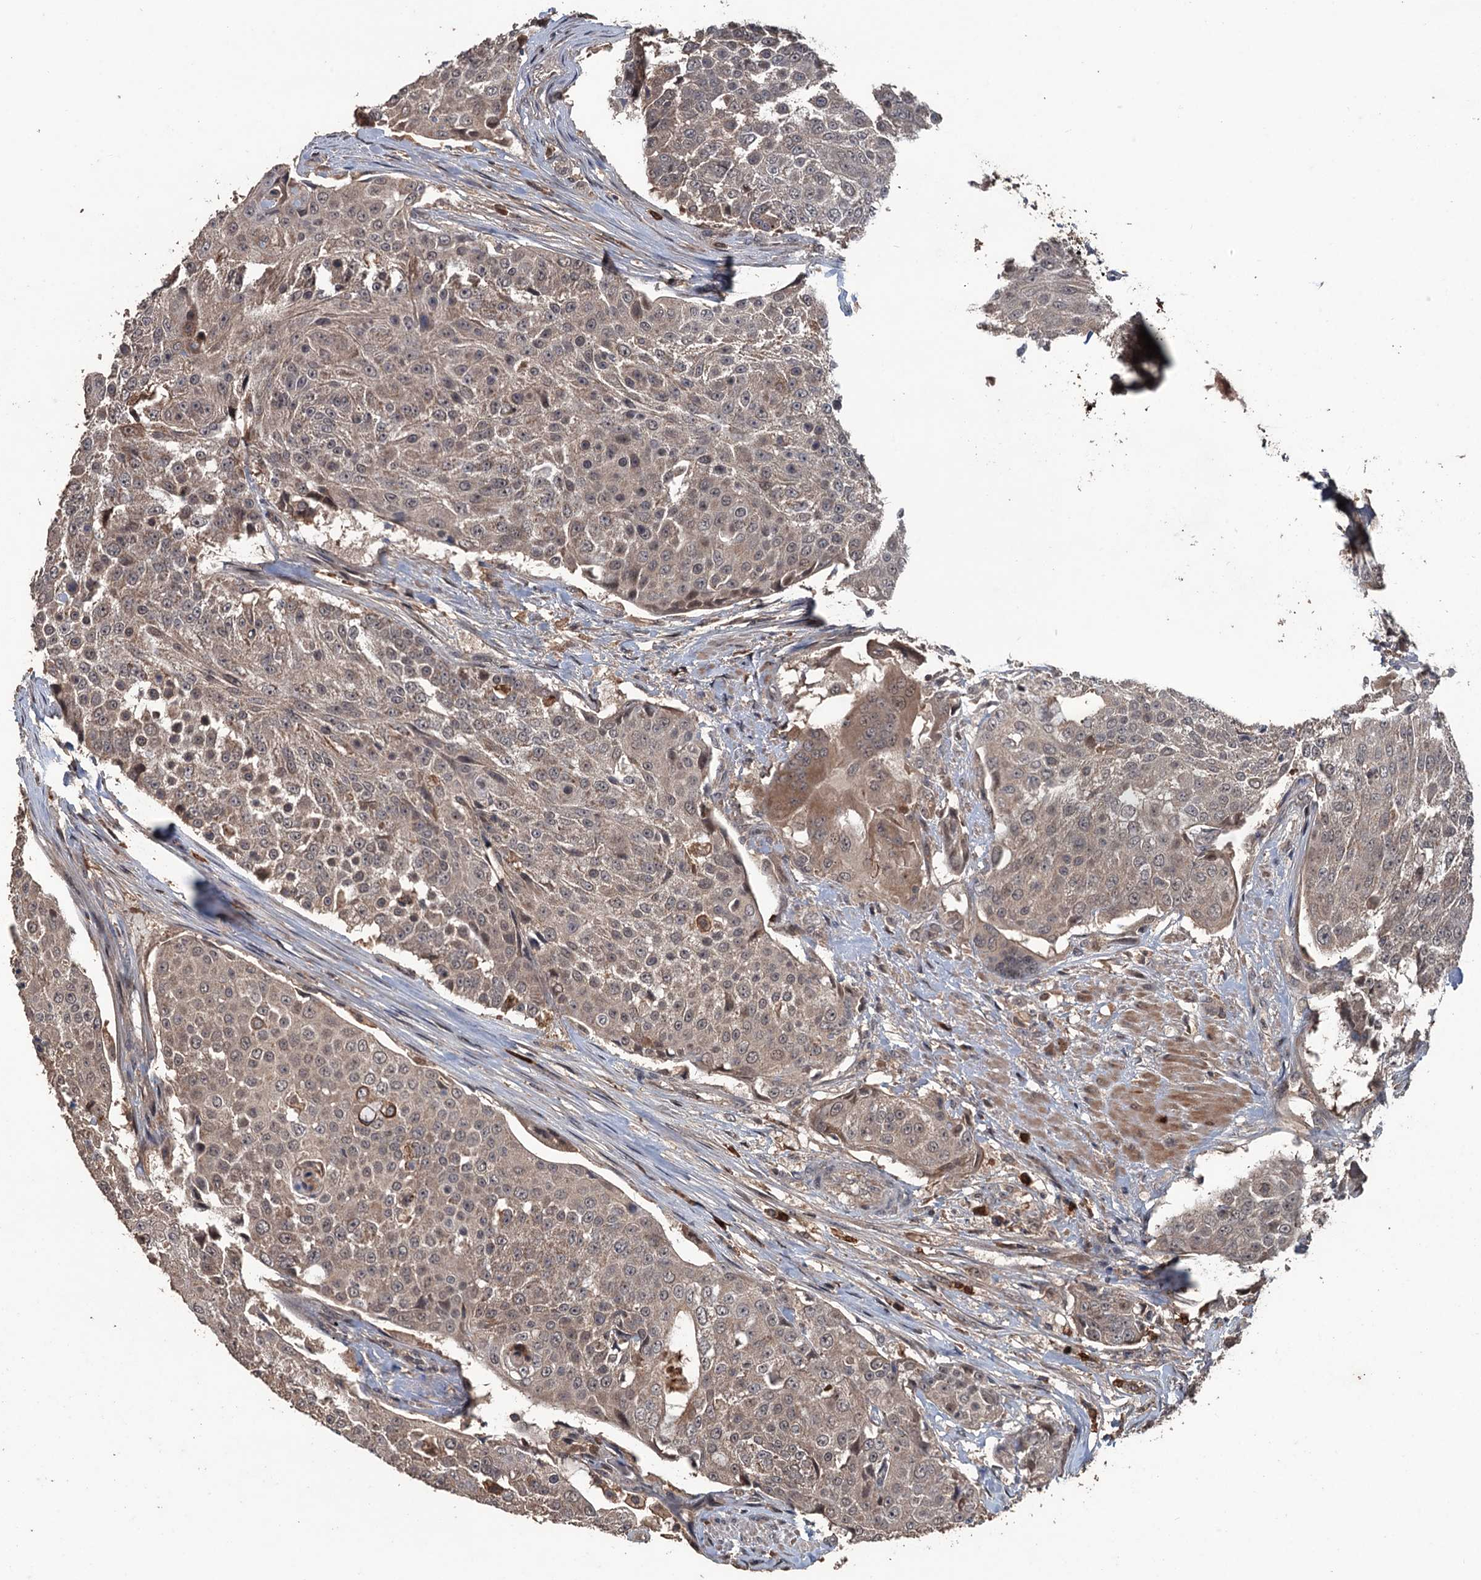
{"staining": {"intensity": "weak", "quantity": ">75%", "location": "cytoplasmic/membranous"}, "tissue": "urothelial cancer", "cell_type": "Tumor cells", "image_type": "cancer", "snomed": [{"axis": "morphology", "description": "Urothelial carcinoma, High grade"}, {"axis": "topography", "description": "Urinary bladder"}], "caption": "A high-resolution image shows IHC staining of urothelial cancer, which shows weak cytoplasmic/membranous staining in about >75% of tumor cells.", "gene": "ZNF438", "patient": {"sex": "female", "age": 63}}